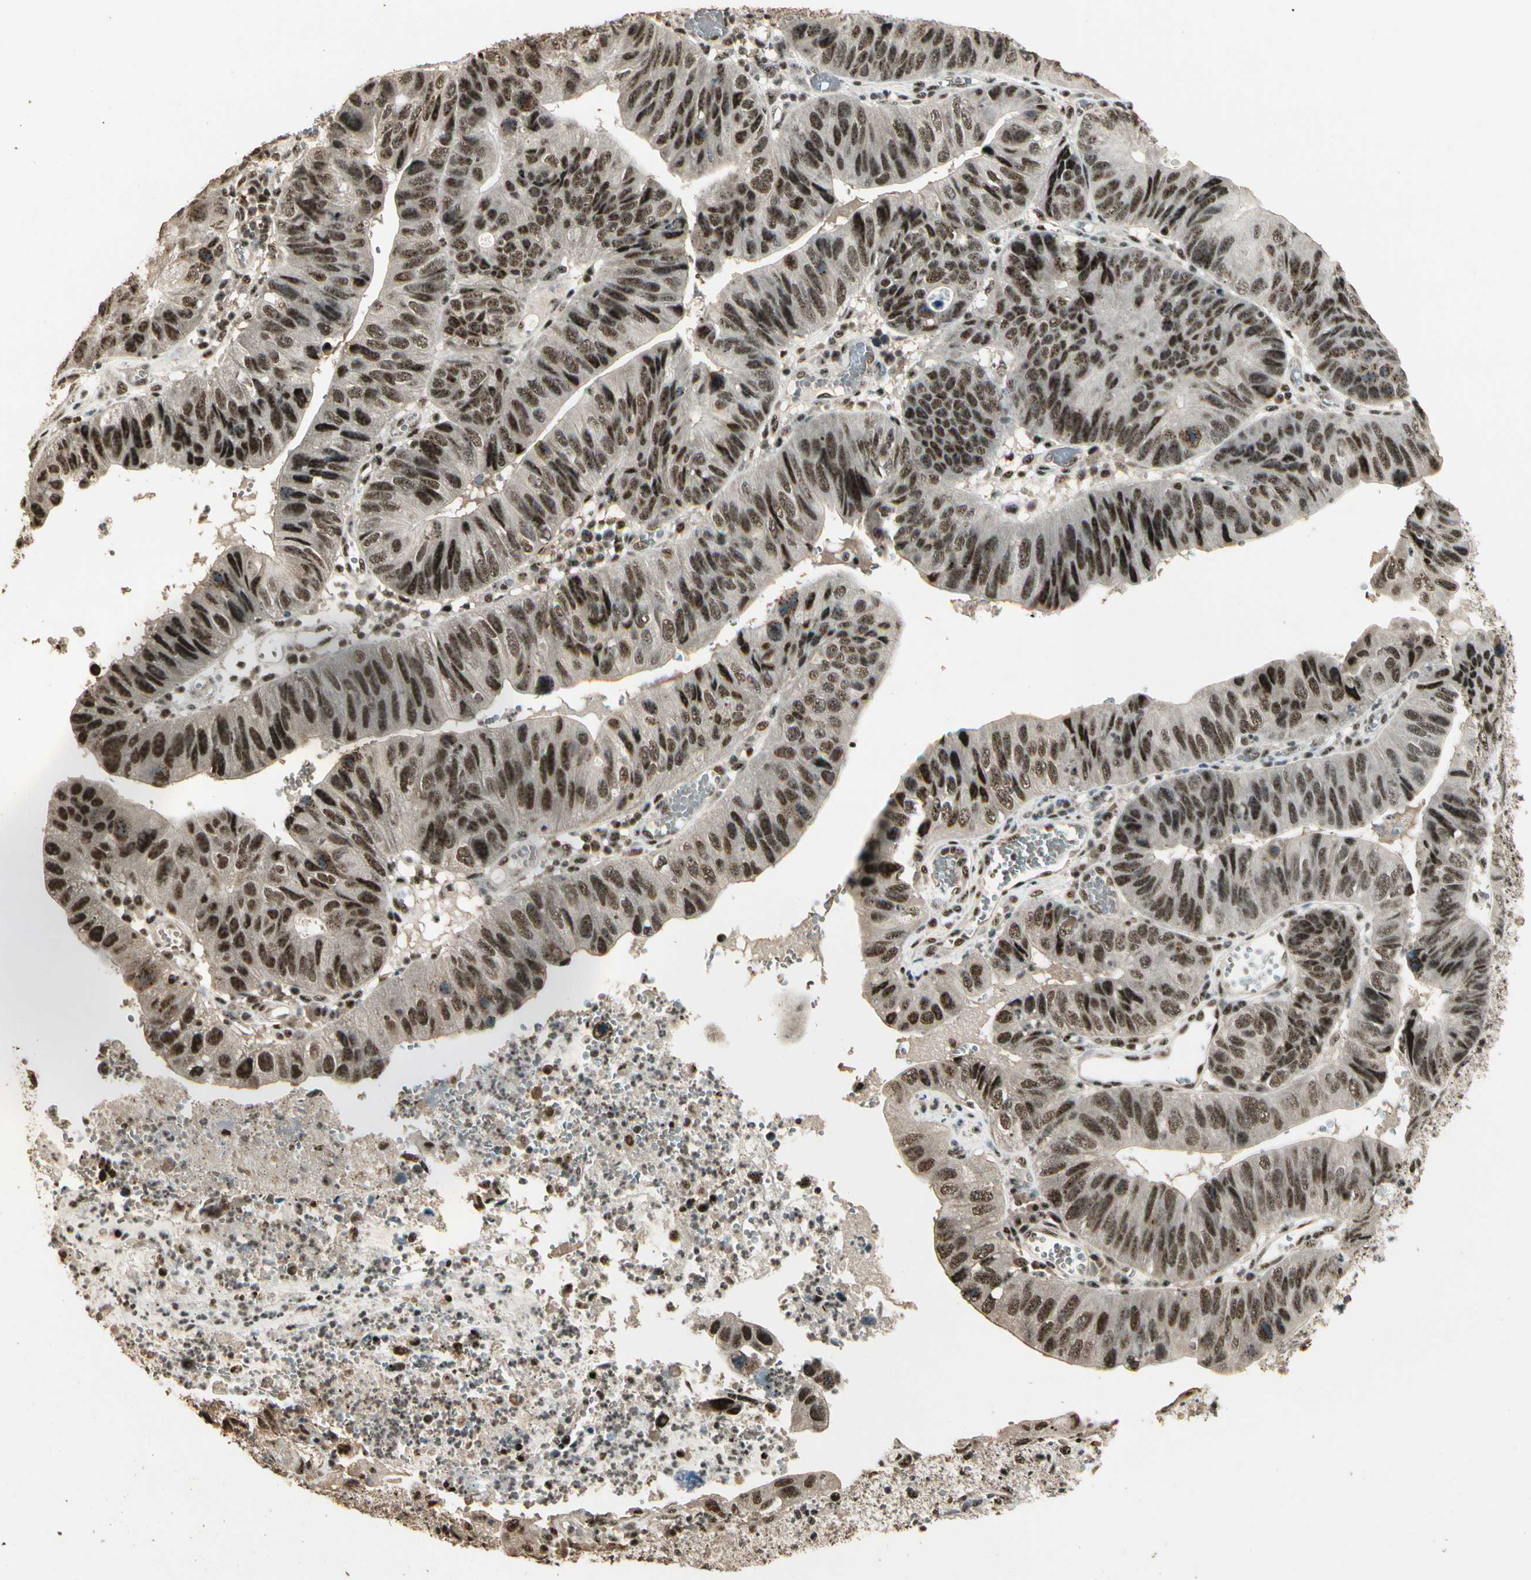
{"staining": {"intensity": "strong", "quantity": ">75%", "location": "nuclear"}, "tissue": "stomach cancer", "cell_type": "Tumor cells", "image_type": "cancer", "snomed": [{"axis": "morphology", "description": "Adenocarcinoma, NOS"}, {"axis": "topography", "description": "Stomach"}], "caption": "Strong nuclear expression for a protein is seen in approximately >75% of tumor cells of stomach cancer (adenocarcinoma) using immunohistochemistry.", "gene": "RBM25", "patient": {"sex": "male", "age": 59}}